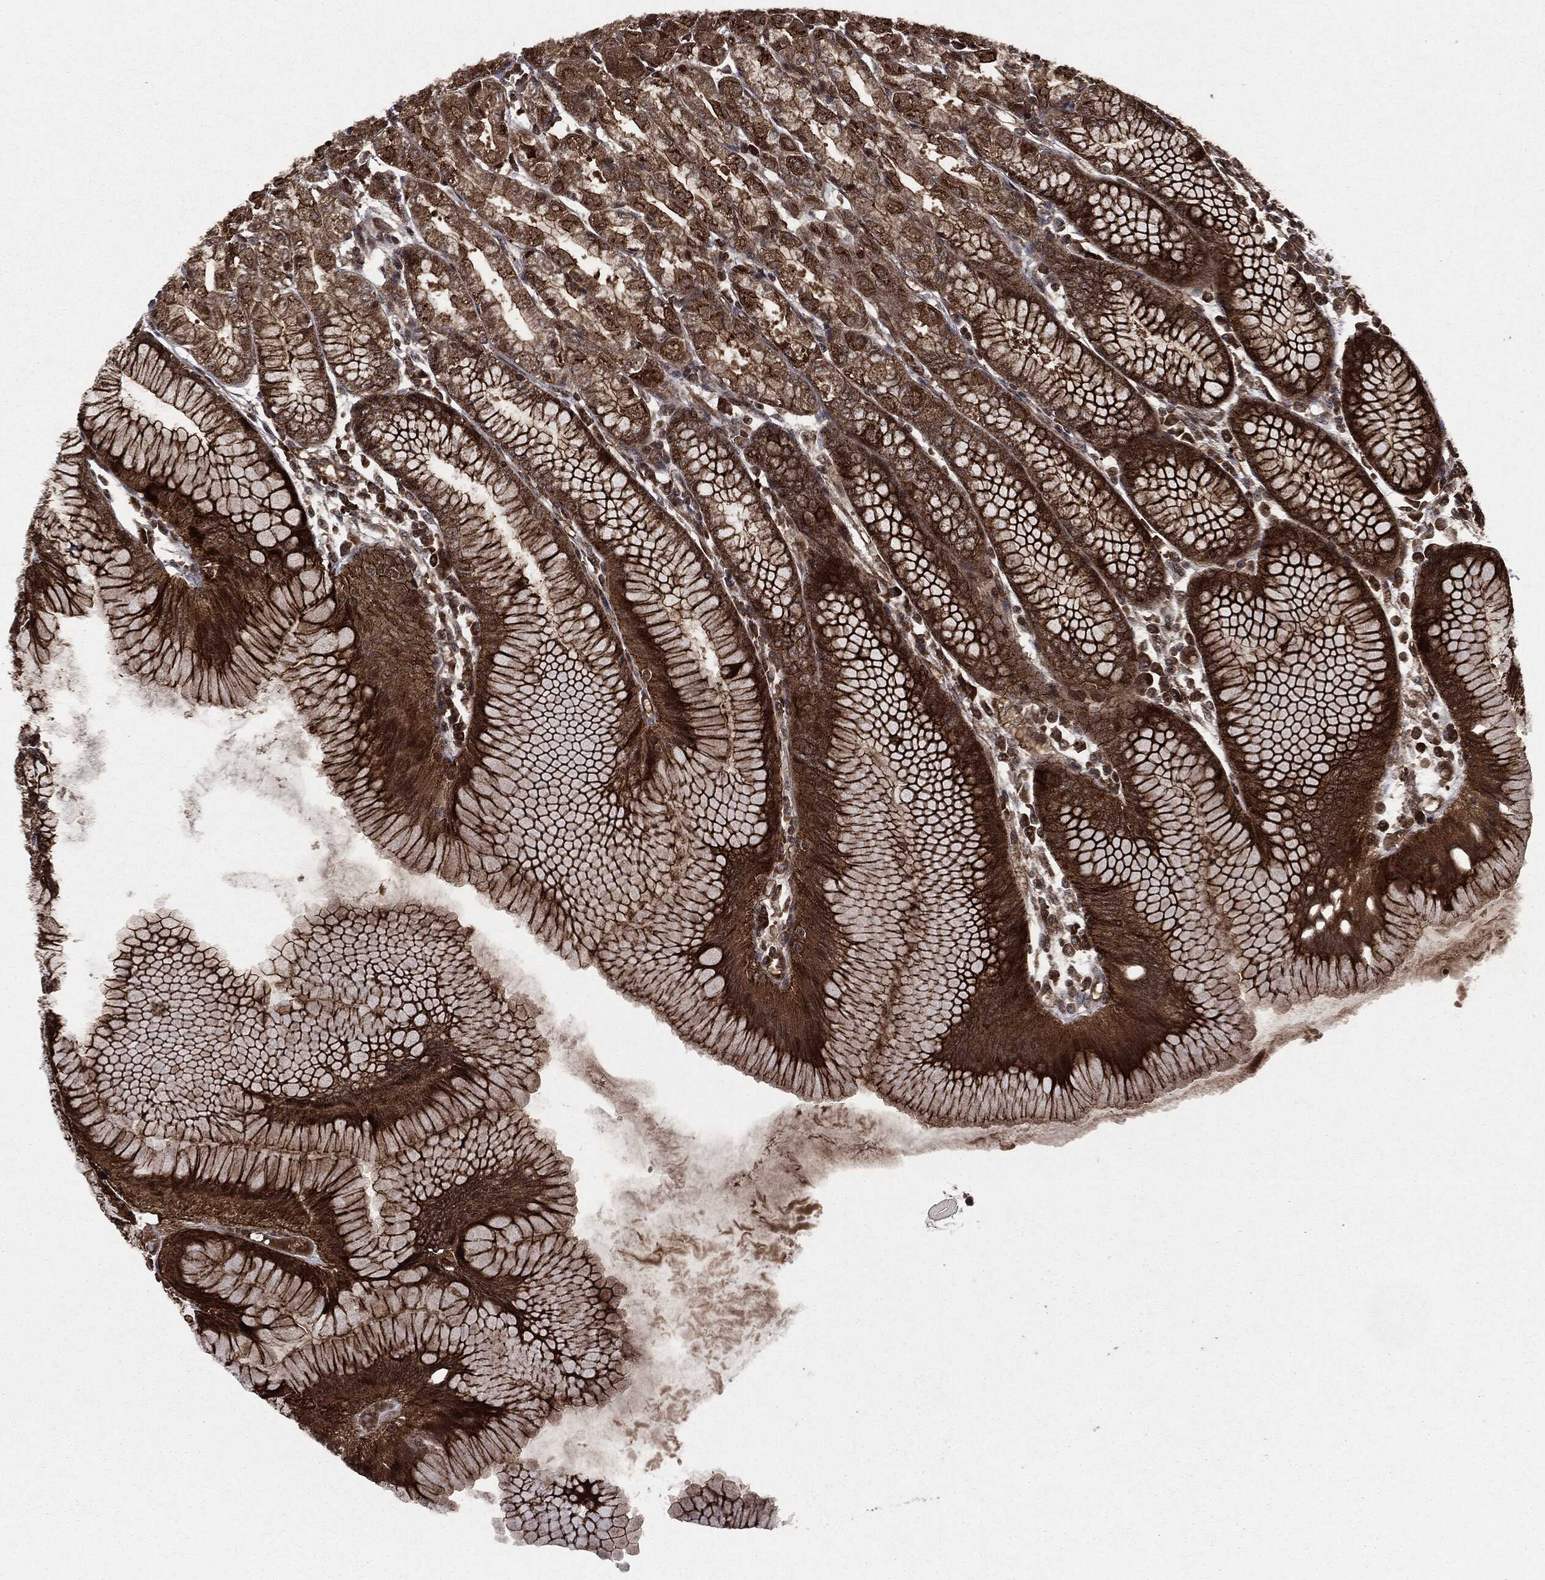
{"staining": {"intensity": "strong", "quantity": ">75%", "location": "cytoplasmic/membranous,nuclear"}, "tissue": "stomach", "cell_type": "Glandular cells", "image_type": "normal", "snomed": [{"axis": "morphology", "description": "Normal tissue, NOS"}, {"axis": "topography", "description": "Stomach"}], "caption": "Protein staining of benign stomach exhibits strong cytoplasmic/membranous,nuclear positivity in about >75% of glandular cells.", "gene": "CARD6", "patient": {"sex": "female", "age": 57}}